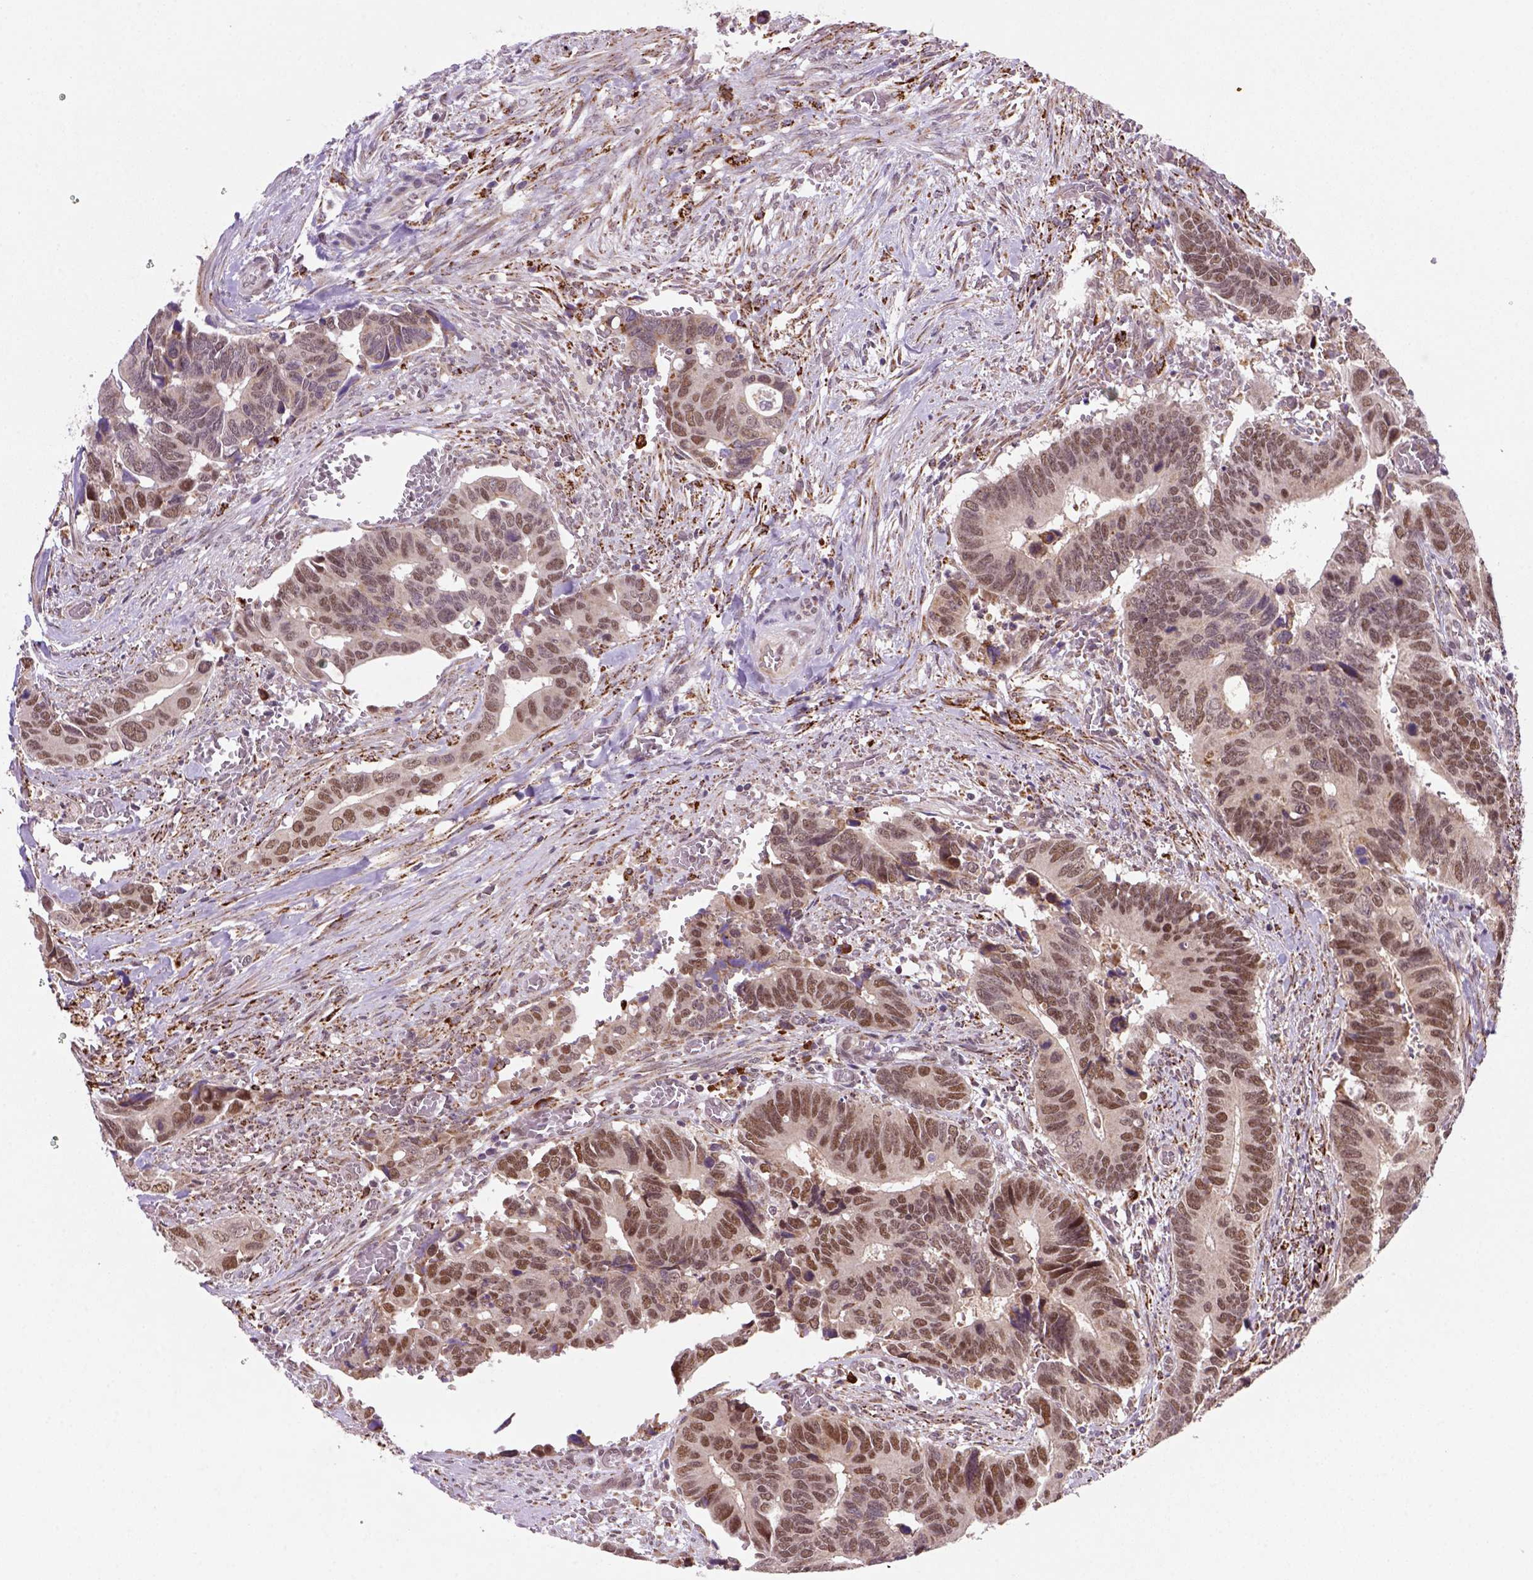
{"staining": {"intensity": "moderate", "quantity": ">75%", "location": "cytoplasmic/membranous,nuclear"}, "tissue": "colorectal cancer", "cell_type": "Tumor cells", "image_type": "cancer", "snomed": [{"axis": "morphology", "description": "Adenocarcinoma, NOS"}, {"axis": "topography", "description": "Colon"}], "caption": "Protein expression analysis of human colorectal adenocarcinoma reveals moderate cytoplasmic/membranous and nuclear staining in about >75% of tumor cells.", "gene": "FZD7", "patient": {"sex": "male", "age": 49}}